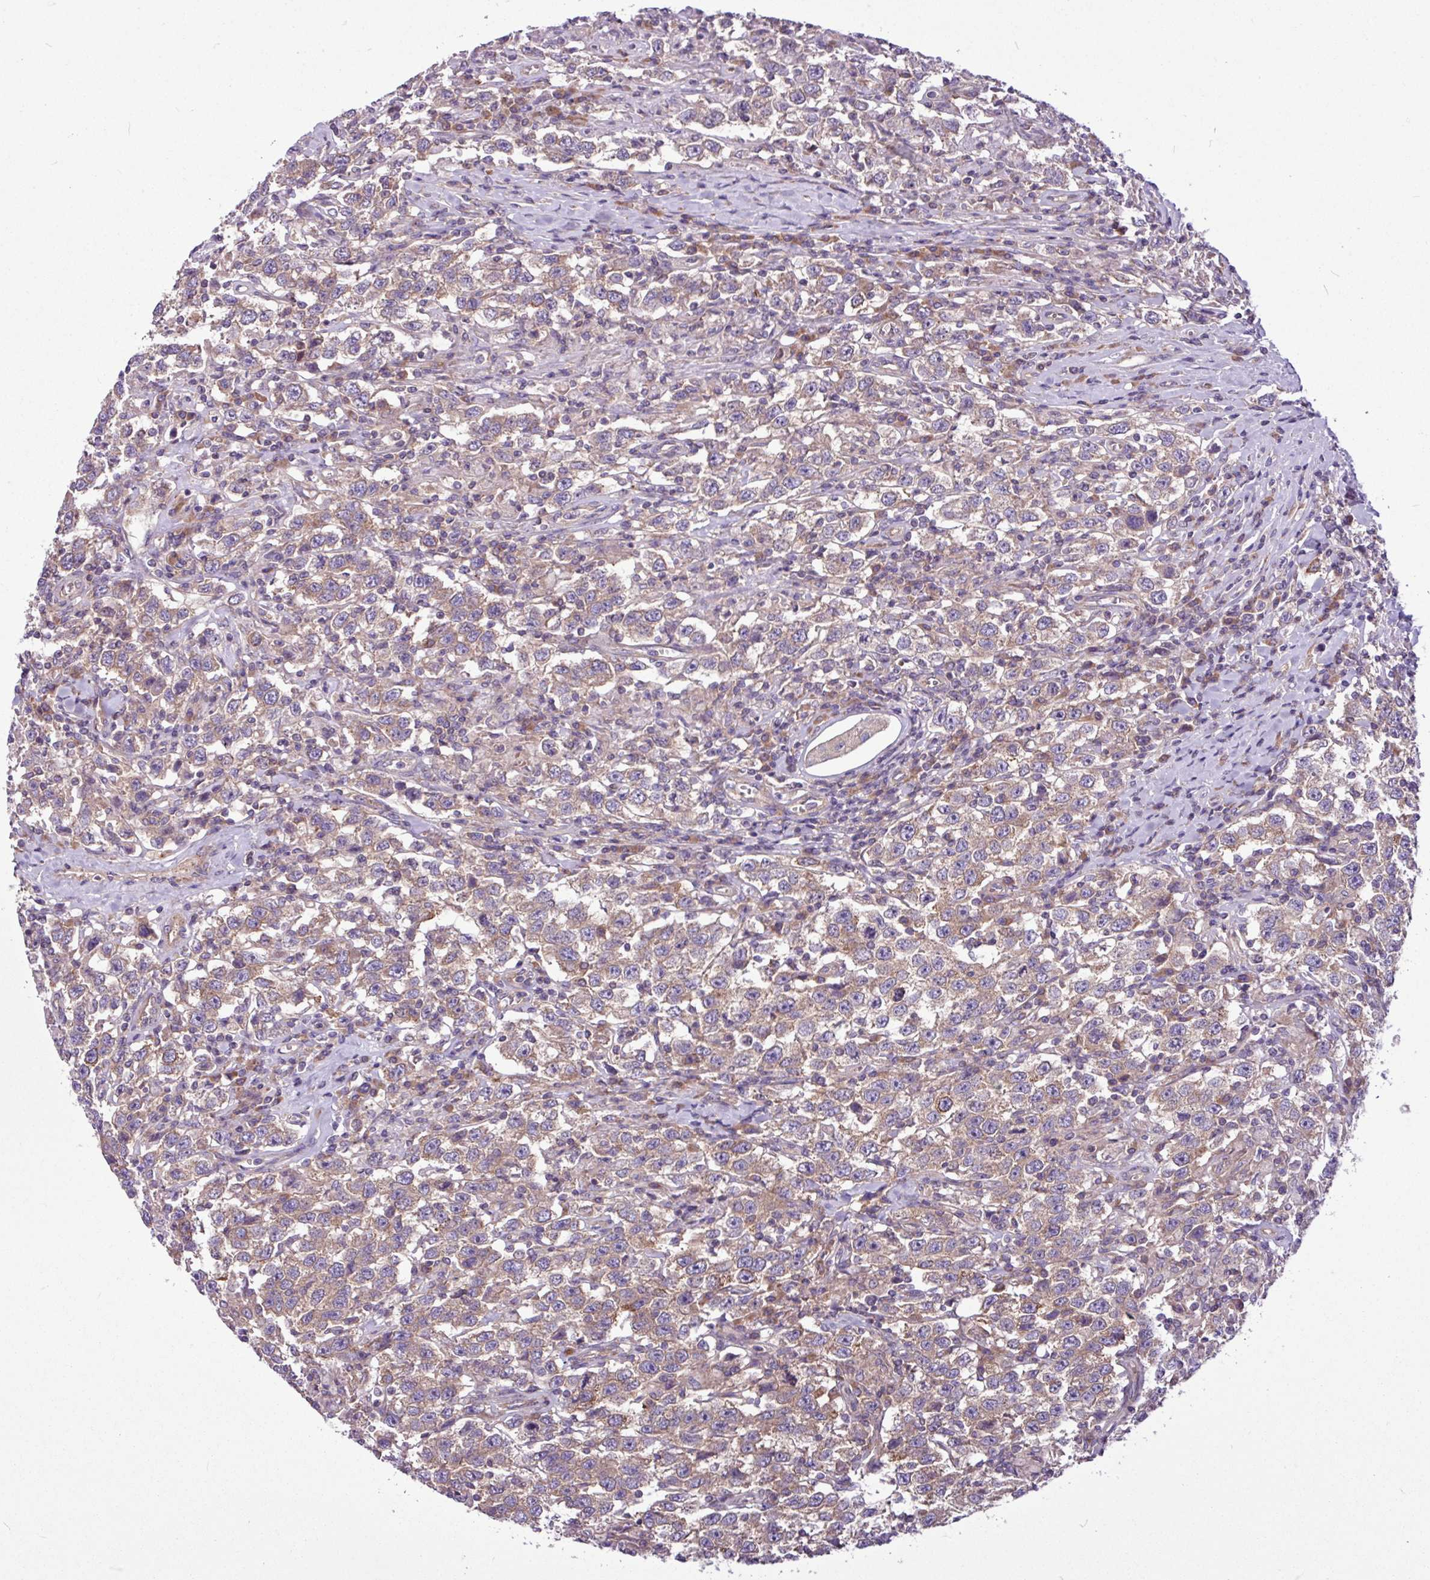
{"staining": {"intensity": "weak", "quantity": ">75%", "location": "cytoplasmic/membranous"}, "tissue": "testis cancer", "cell_type": "Tumor cells", "image_type": "cancer", "snomed": [{"axis": "morphology", "description": "Seminoma, NOS"}, {"axis": "topography", "description": "Testis"}], "caption": "Immunohistochemistry (IHC) histopathology image of testis cancer stained for a protein (brown), which displays low levels of weak cytoplasmic/membranous staining in approximately >75% of tumor cells.", "gene": "MROH2A", "patient": {"sex": "male", "age": 41}}